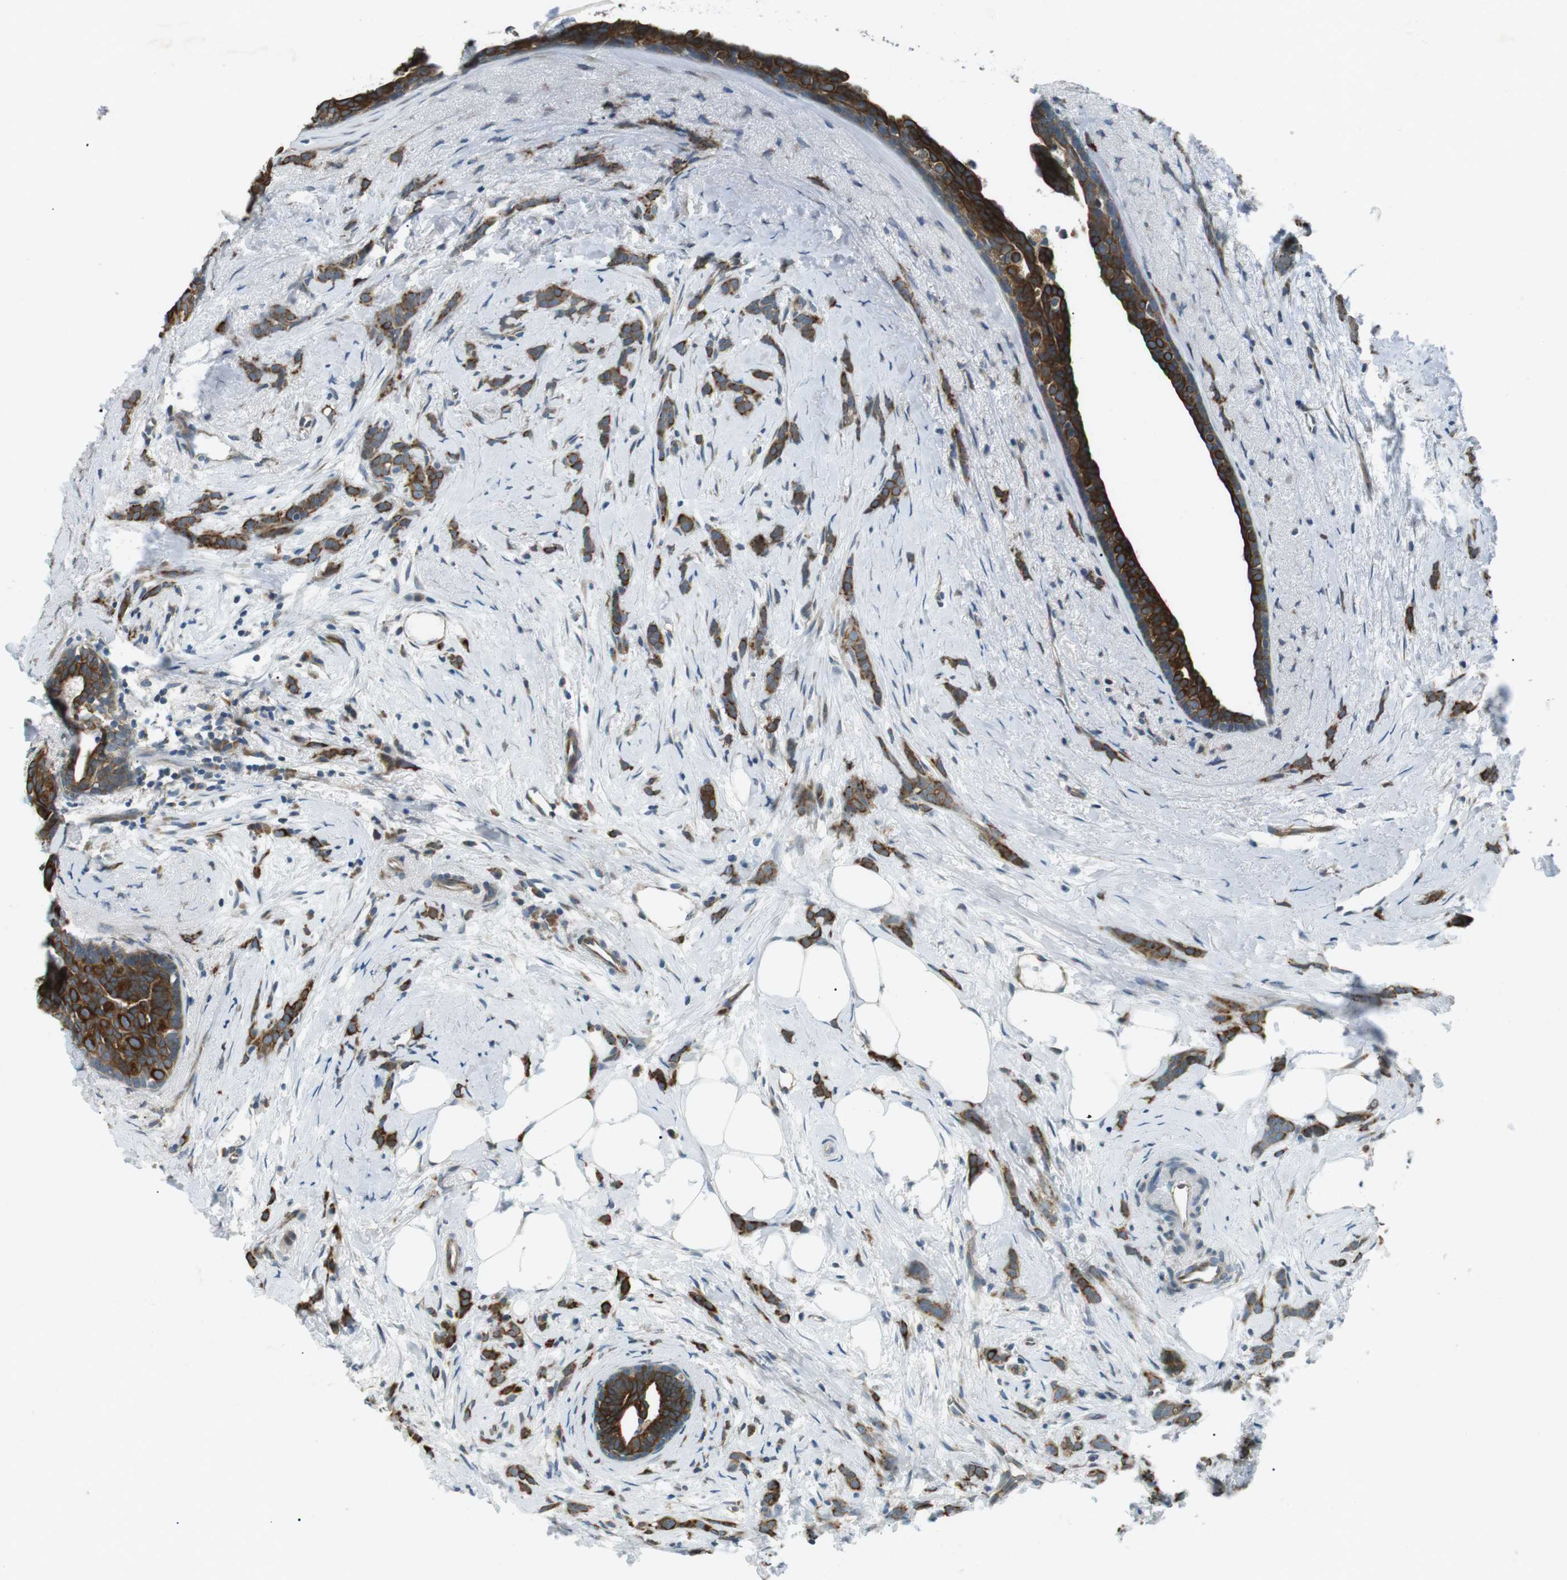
{"staining": {"intensity": "strong", "quantity": ">75%", "location": "cytoplasmic/membranous"}, "tissue": "breast cancer", "cell_type": "Tumor cells", "image_type": "cancer", "snomed": [{"axis": "morphology", "description": "Lobular carcinoma, in situ"}, {"axis": "morphology", "description": "Lobular carcinoma"}, {"axis": "topography", "description": "Breast"}], "caption": "Immunohistochemistry (IHC) staining of breast lobular carcinoma in situ, which exhibits high levels of strong cytoplasmic/membranous staining in approximately >75% of tumor cells indicating strong cytoplasmic/membranous protein positivity. The staining was performed using DAB (3,3'-diaminobenzidine) (brown) for protein detection and nuclei were counterstained in hematoxylin (blue).", "gene": "TMEM74", "patient": {"sex": "female", "age": 41}}